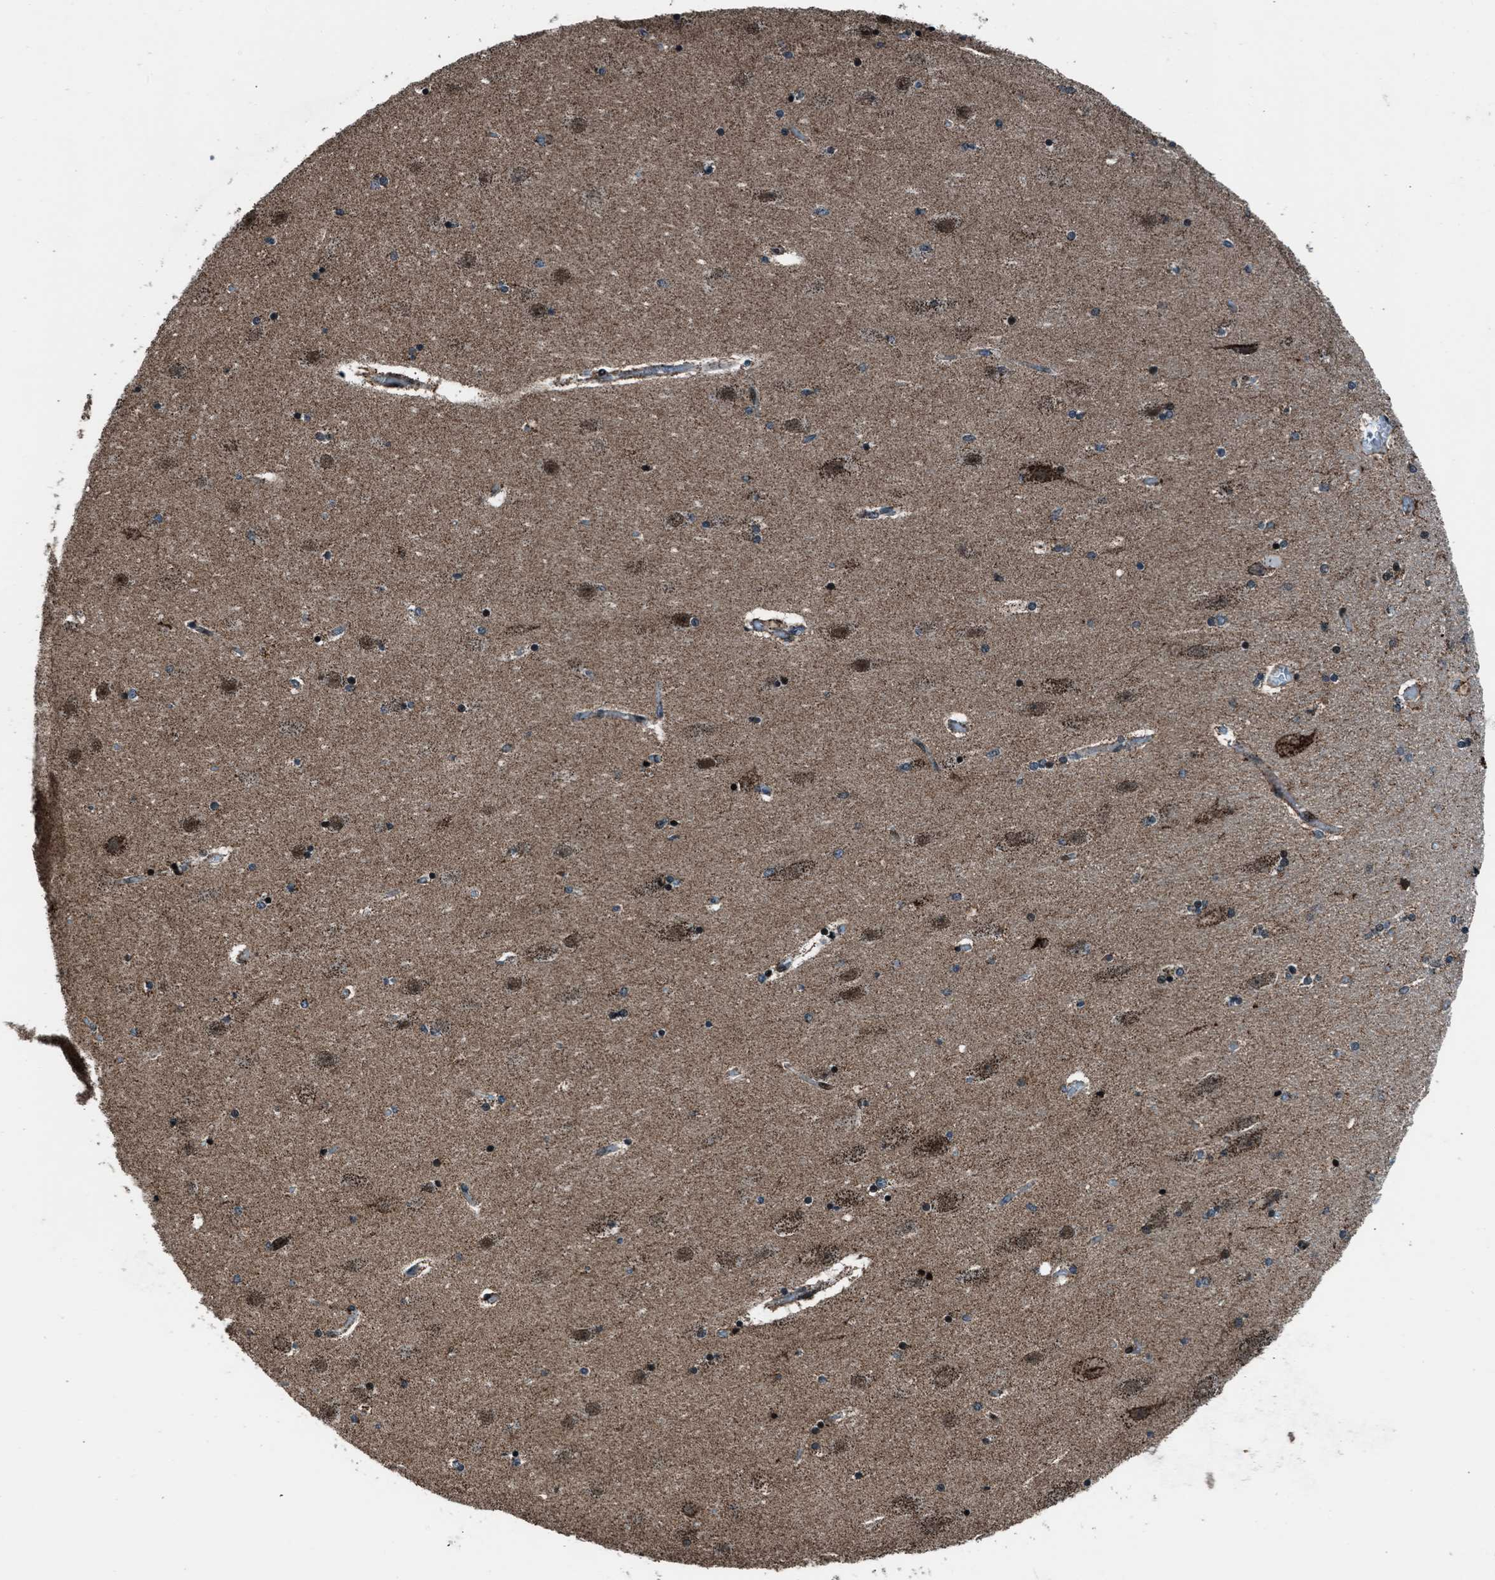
{"staining": {"intensity": "moderate", "quantity": "<25%", "location": "cytoplasmic/membranous"}, "tissue": "hippocampus", "cell_type": "Glial cells", "image_type": "normal", "snomed": [{"axis": "morphology", "description": "Normal tissue, NOS"}, {"axis": "topography", "description": "Hippocampus"}], "caption": "A high-resolution image shows immunohistochemistry staining of benign hippocampus, which exhibits moderate cytoplasmic/membranous staining in about <25% of glial cells. (IHC, brightfield microscopy, high magnification).", "gene": "MORC3", "patient": {"sex": "female", "age": 54}}